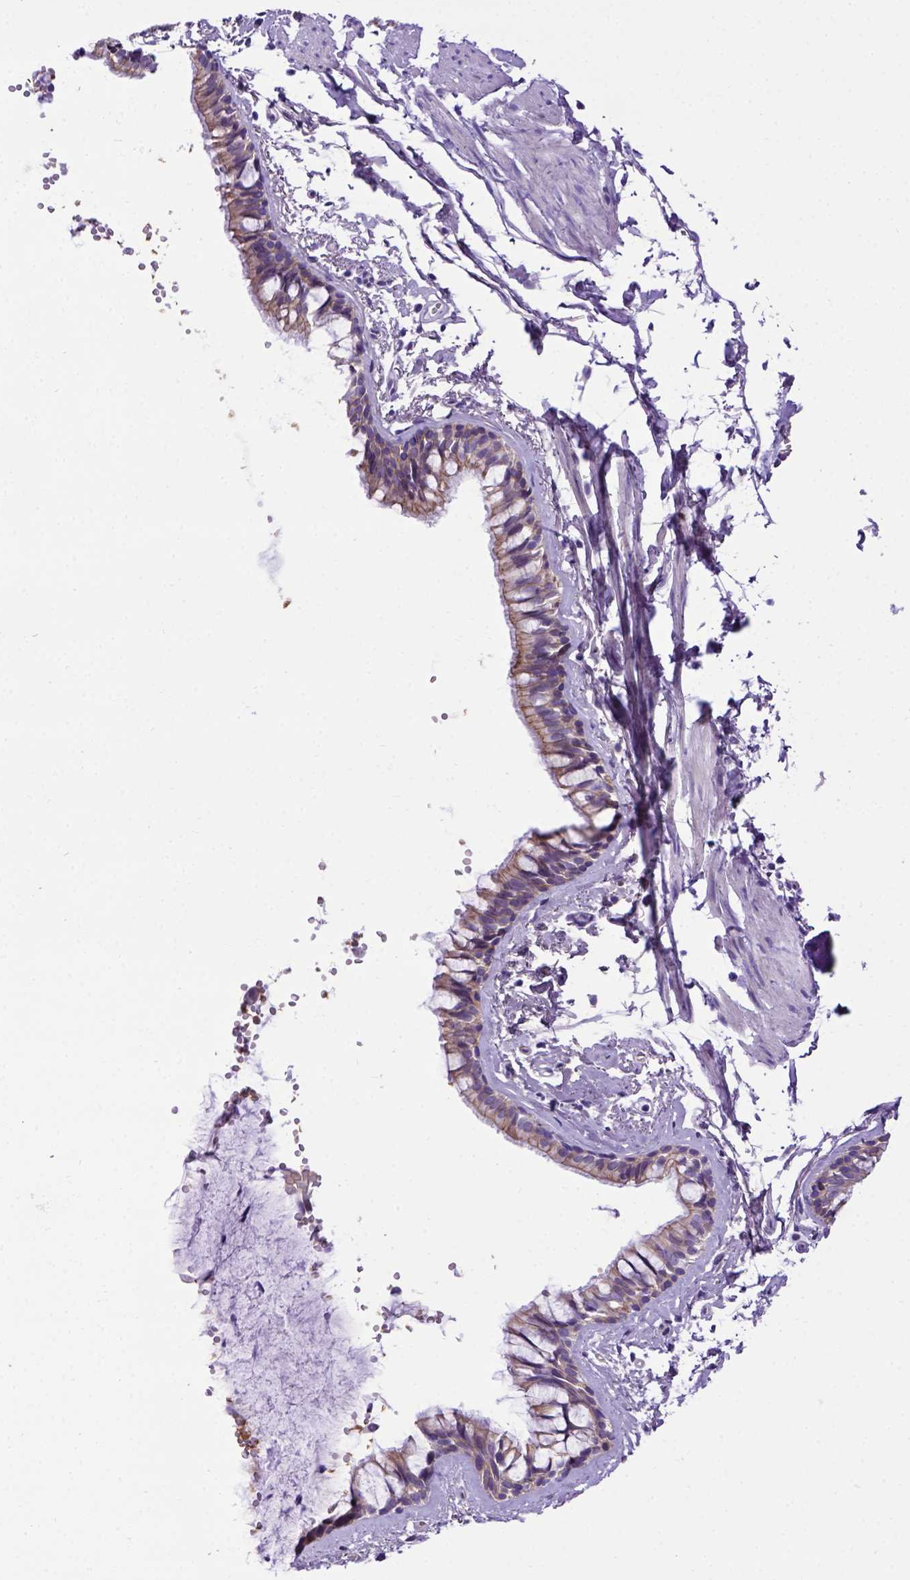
{"staining": {"intensity": "weak", "quantity": "25%-75%", "location": "cytoplasmic/membranous"}, "tissue": "bronchus", "cell_type": "Respiratory epithelial cells", "image_type": "normal", "snomed": [{"axis": "morphology", "description": "Normal tissue, NOS"}, {"axis": "topography", "description": "Bronchus"}], "caption": "Immunohistochemical staining of benign bronchus reveals 25%-75% levels of weak cytoplasmic/membranous protein positivity in approximately 25%-75% of respiratory epithelial cells. (Brightfield microscopy of DAB IHC at high magnification).", "gene": "ADAM12", "patient": {"sex": "female", "age": 59}}